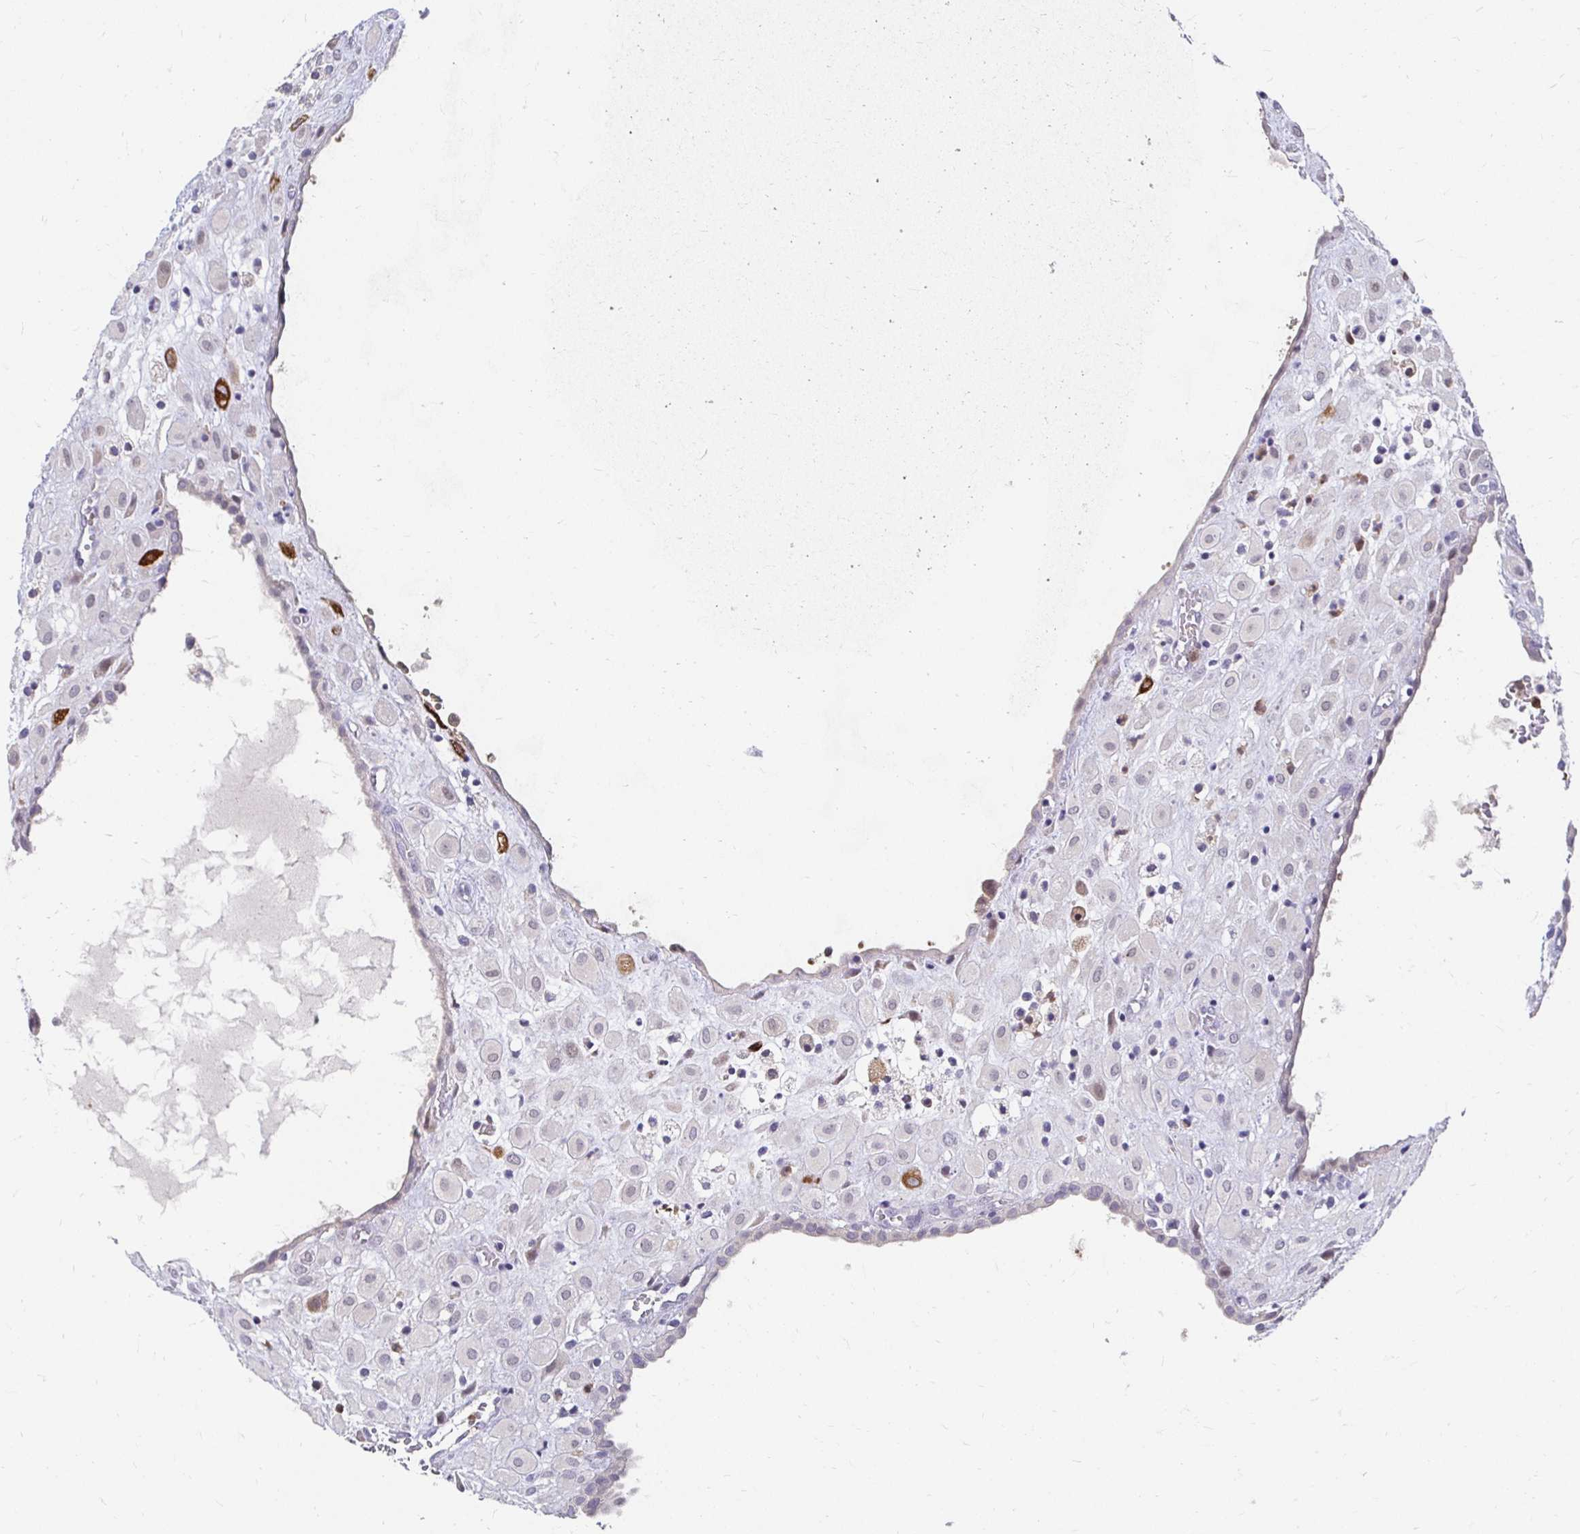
{"staining": {"intensity": "strong", "quantity": "<25%", "location": "cytoplasmic/membranous"}, "tissue": "placenta", "cell_type": "Decidual cells", "image_type": "normal", "snomed": [{"axis": "morphology", "description": "Normal tissue, NOS"}, {"axis": "topography", "description": "Placenta"}], "caption": "IHC of normal human placenta shows medium levels of strong cytoplasmic/membranous staining in approximately <25% of decidual cells.", "gene": "PADI2", "patient": {"sex": "female", "age": 24}}